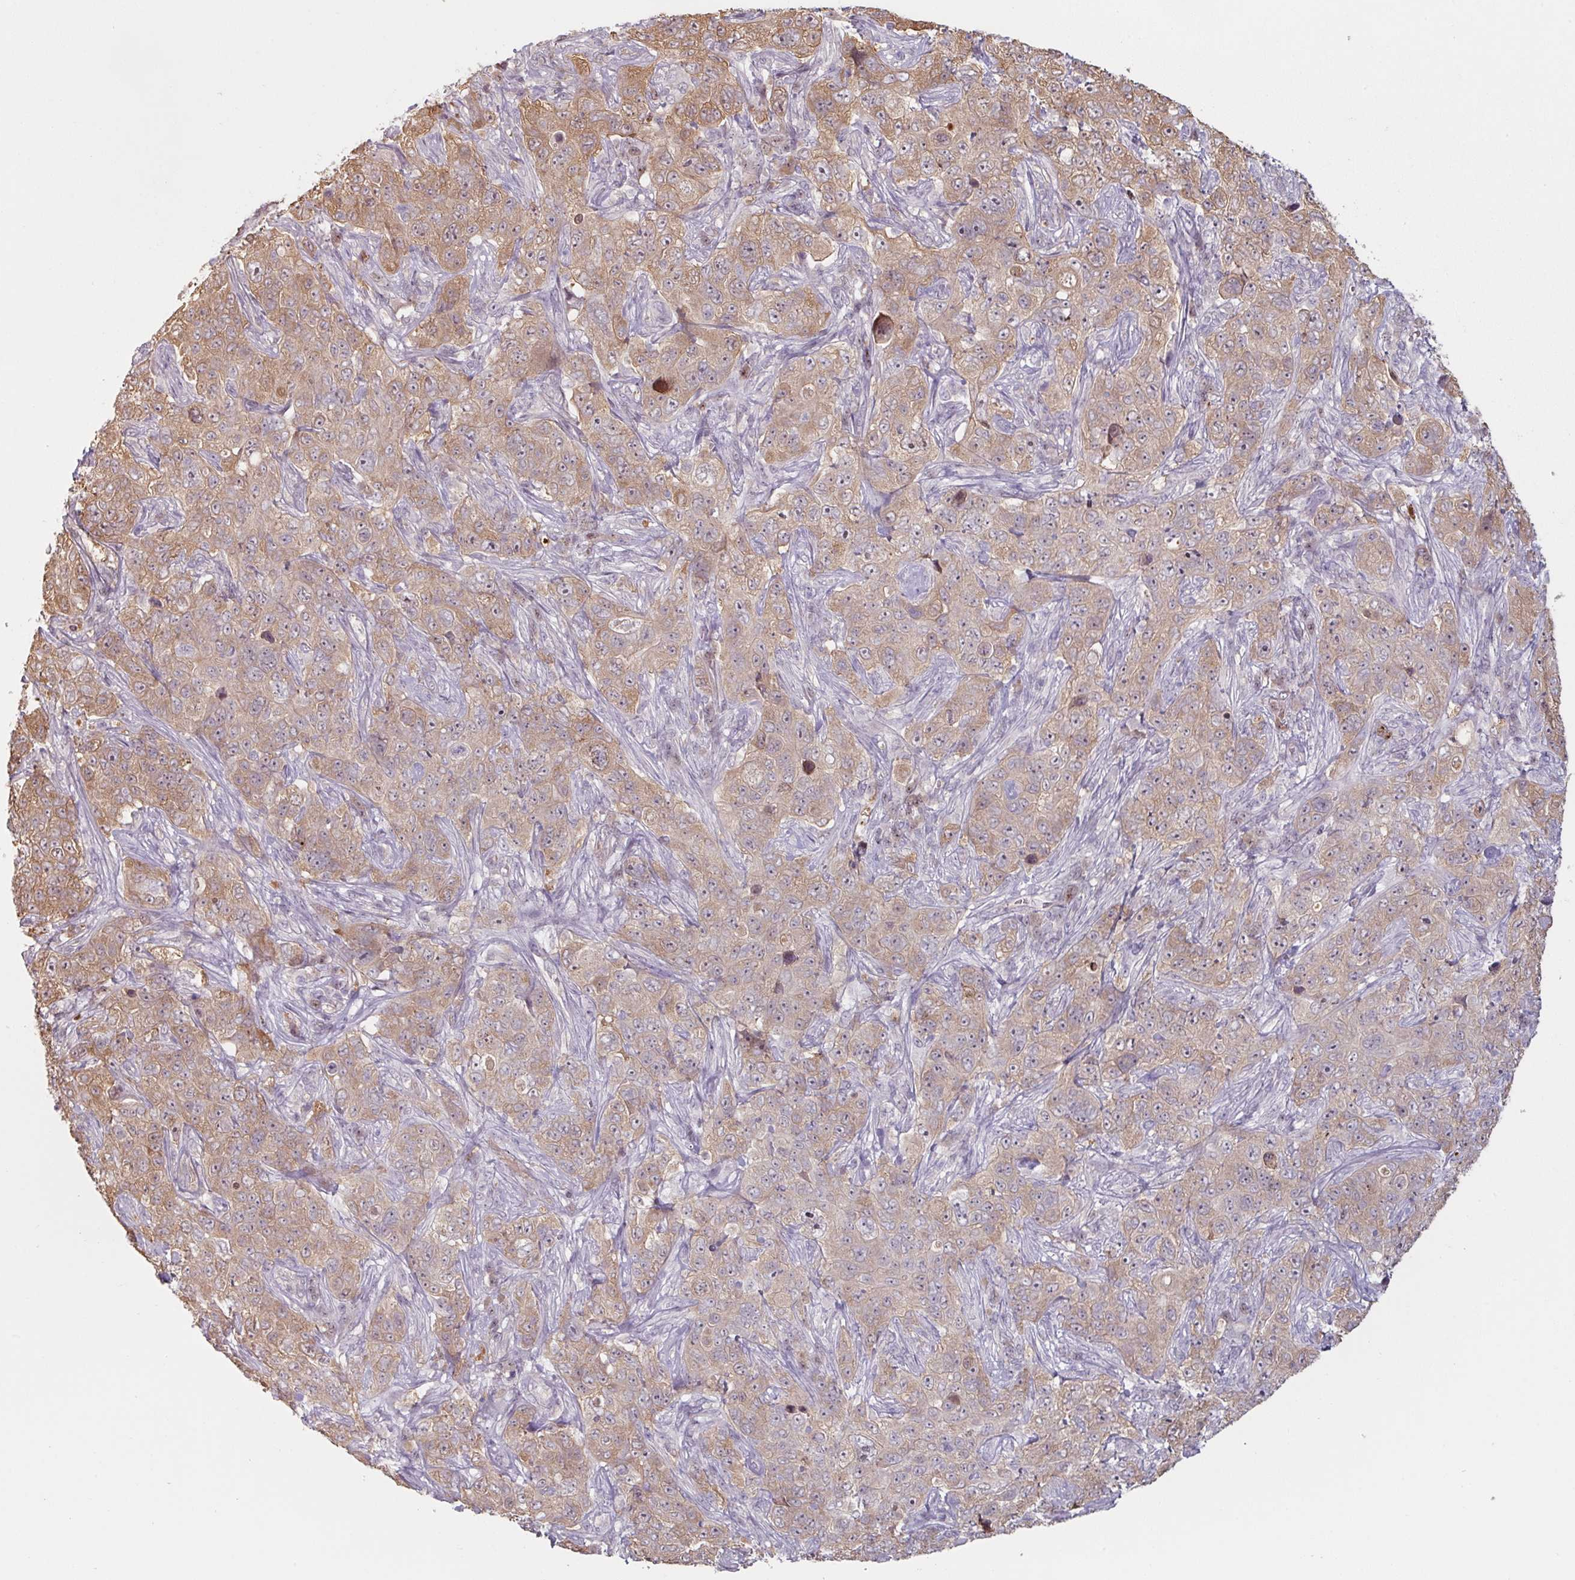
{"staining": {"intensity": "moderate", "quantity": ">75%", "location": "cytoplasmic/membranous,nuclear"}, "tissue": "pancreatic cancer", "cell_type": "Tumor cells", "image_type": "cancer", "snomed": [{"axis": "morphology", "description": "Adenocarcinoma, NOS"}, {"axis": "topography", "description": "Pancreas"}], "caption": "Protein staining of pancreatic cancer tissue reveals moderate cytoplasmic/membranous and nuclear positivity in about >75% of tumor cells.", "gene": "ZBTB6", "patient": {"sex": "male", "age": 68}}